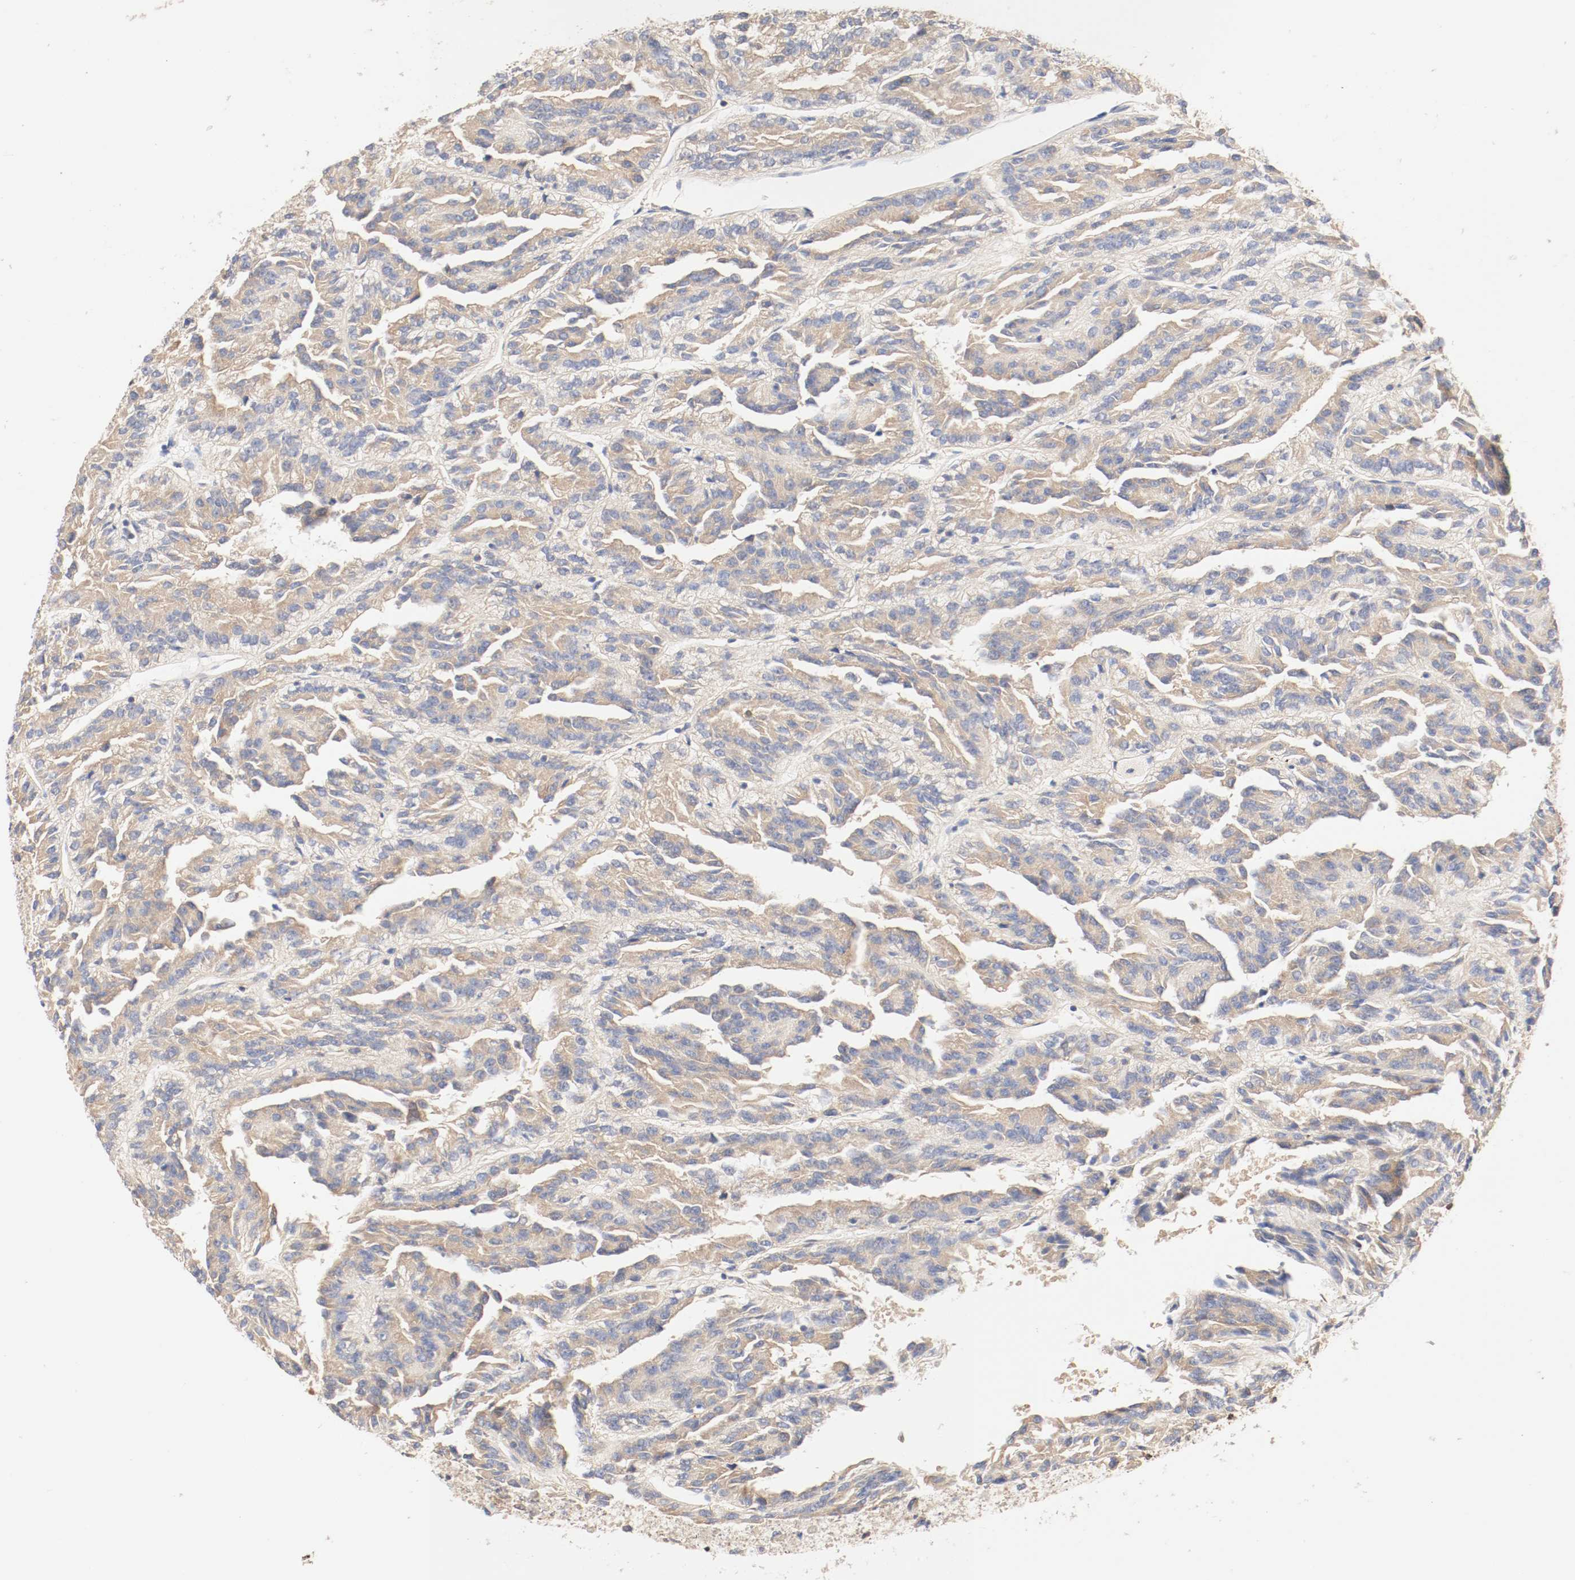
{"staining": {"intensity": "moderate", "quantity": ">75%", "location": "cytoplasmic/membranous"}, "tissue": "renal cancer", "cell_type": "Tumor cells", "image_type": "cancer", "snomed": [{"axis": "morphology", "description": "Adenocarcinoma, NOS"}, {"axis": "topography", "description": "Kidney"}], "caption": "Protein expression analysis of renal adenocarcinoma reveals moderate cytoplasmic/membranous expression in approximately >75% of tumor cells. Using DAB (brown) and hematoxylin (blue) stains, captured at high magnification using brightfield microscopy.", "gene": "GIT1", "patient": {"sex": "male", "age": 46}}